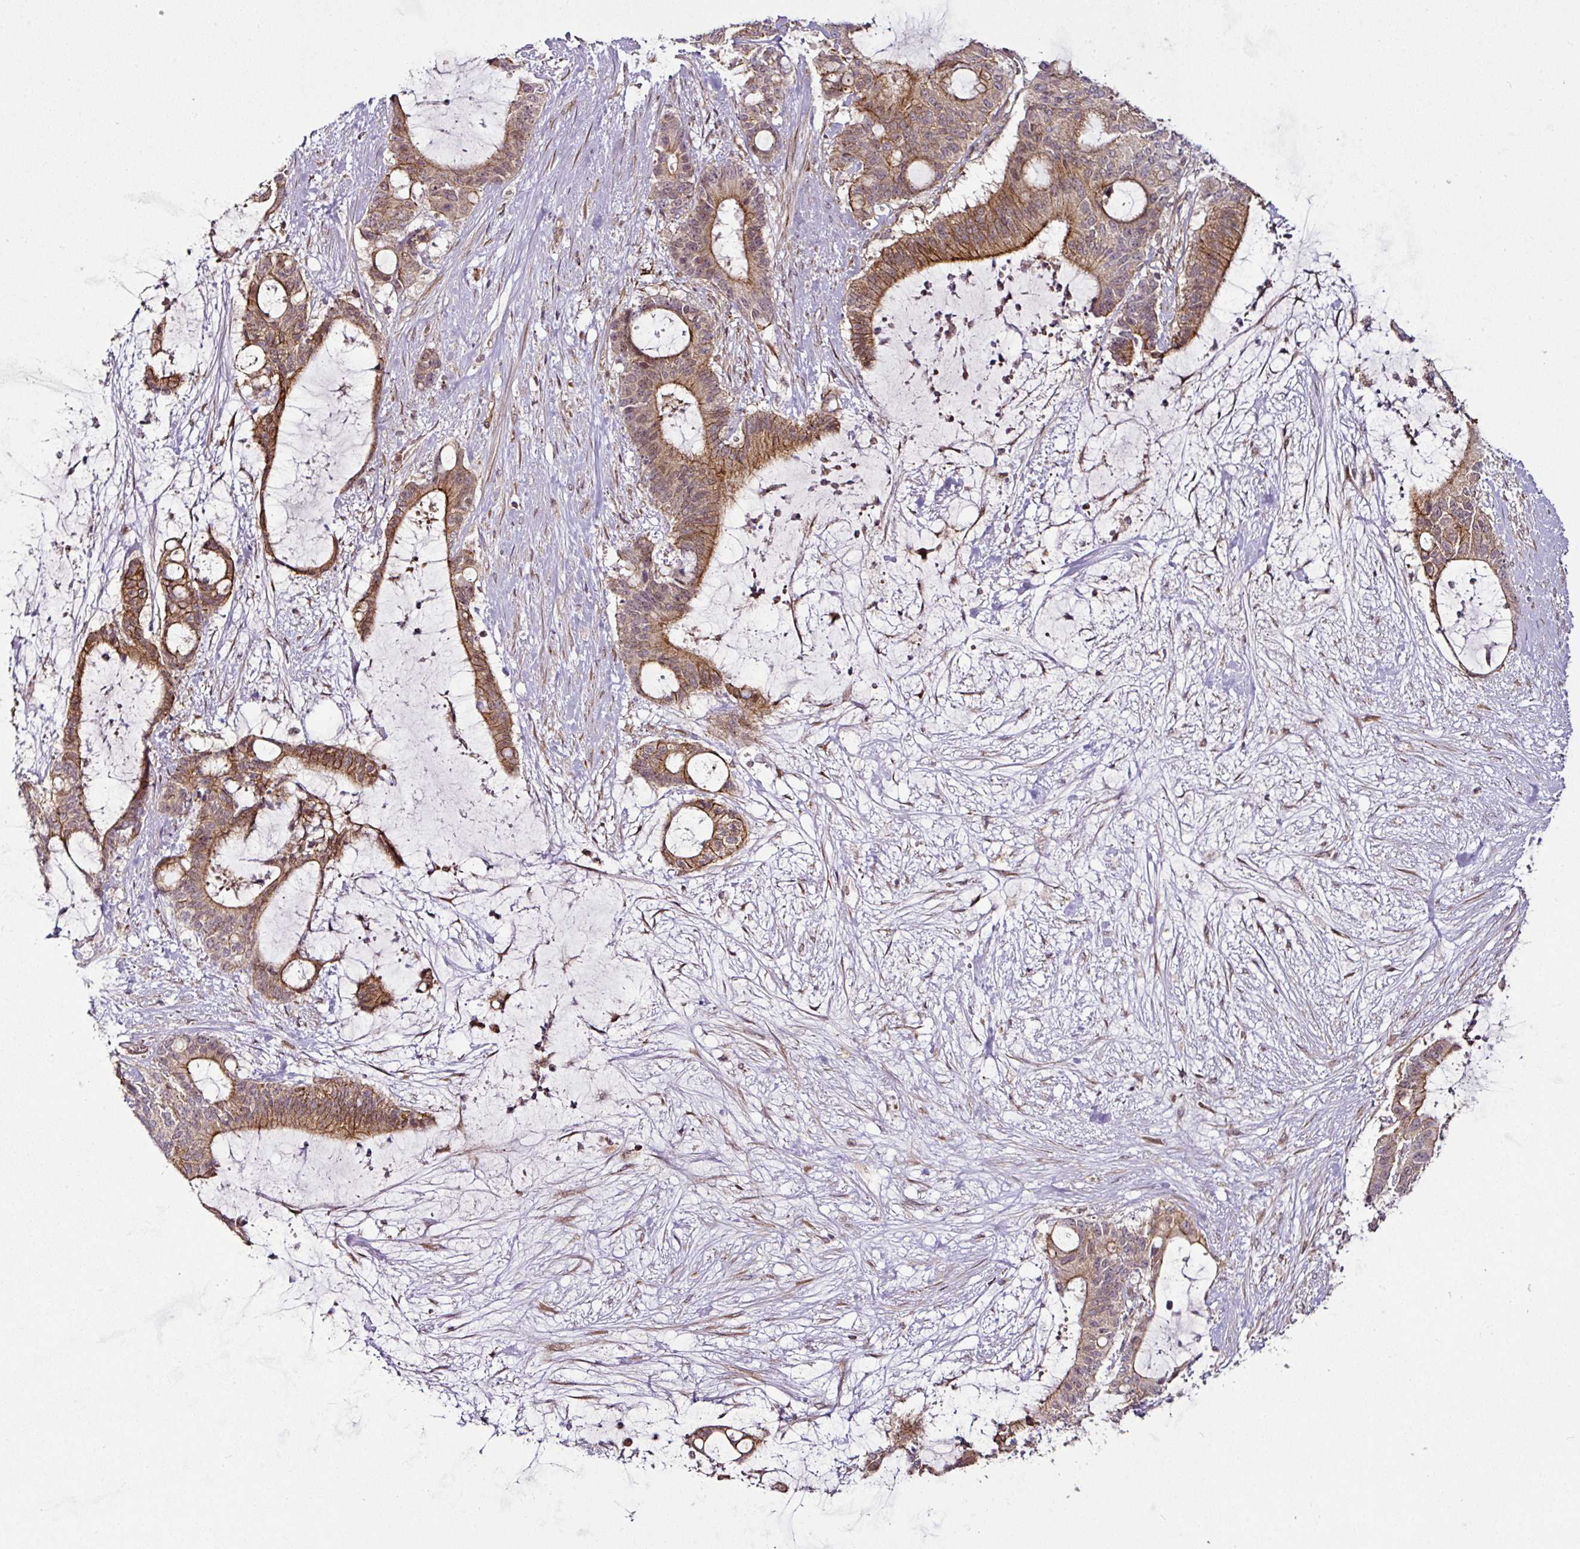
{"staining": {"intensity": "moderate", "quantity": ">75%", "location": "cytoplasmic/membranous"}, "tissue": "liver cancer", "cell_type": "Tumor cells", "image_type": "cancer", "snomed": [{"axis": "morphology", "description": "Normal tissue, NOS"}, {"axis": "morphology", "description": "Cholangiocarcinoma"}, {"axis": "topography", "description": "Liver"}, {"axis": "topography", "description": "Peripheral nerve tissue"}], "caption": "Immunohistochemistry (DAB (3,3'-diaminobenzidine)) staining of liver cancer demonstrates moderate cytoplasmic/membranous protein expression in about >75% of tumor cells.", "gene": "DCAF13", "patient": {"sex": "female", "age": 73}}